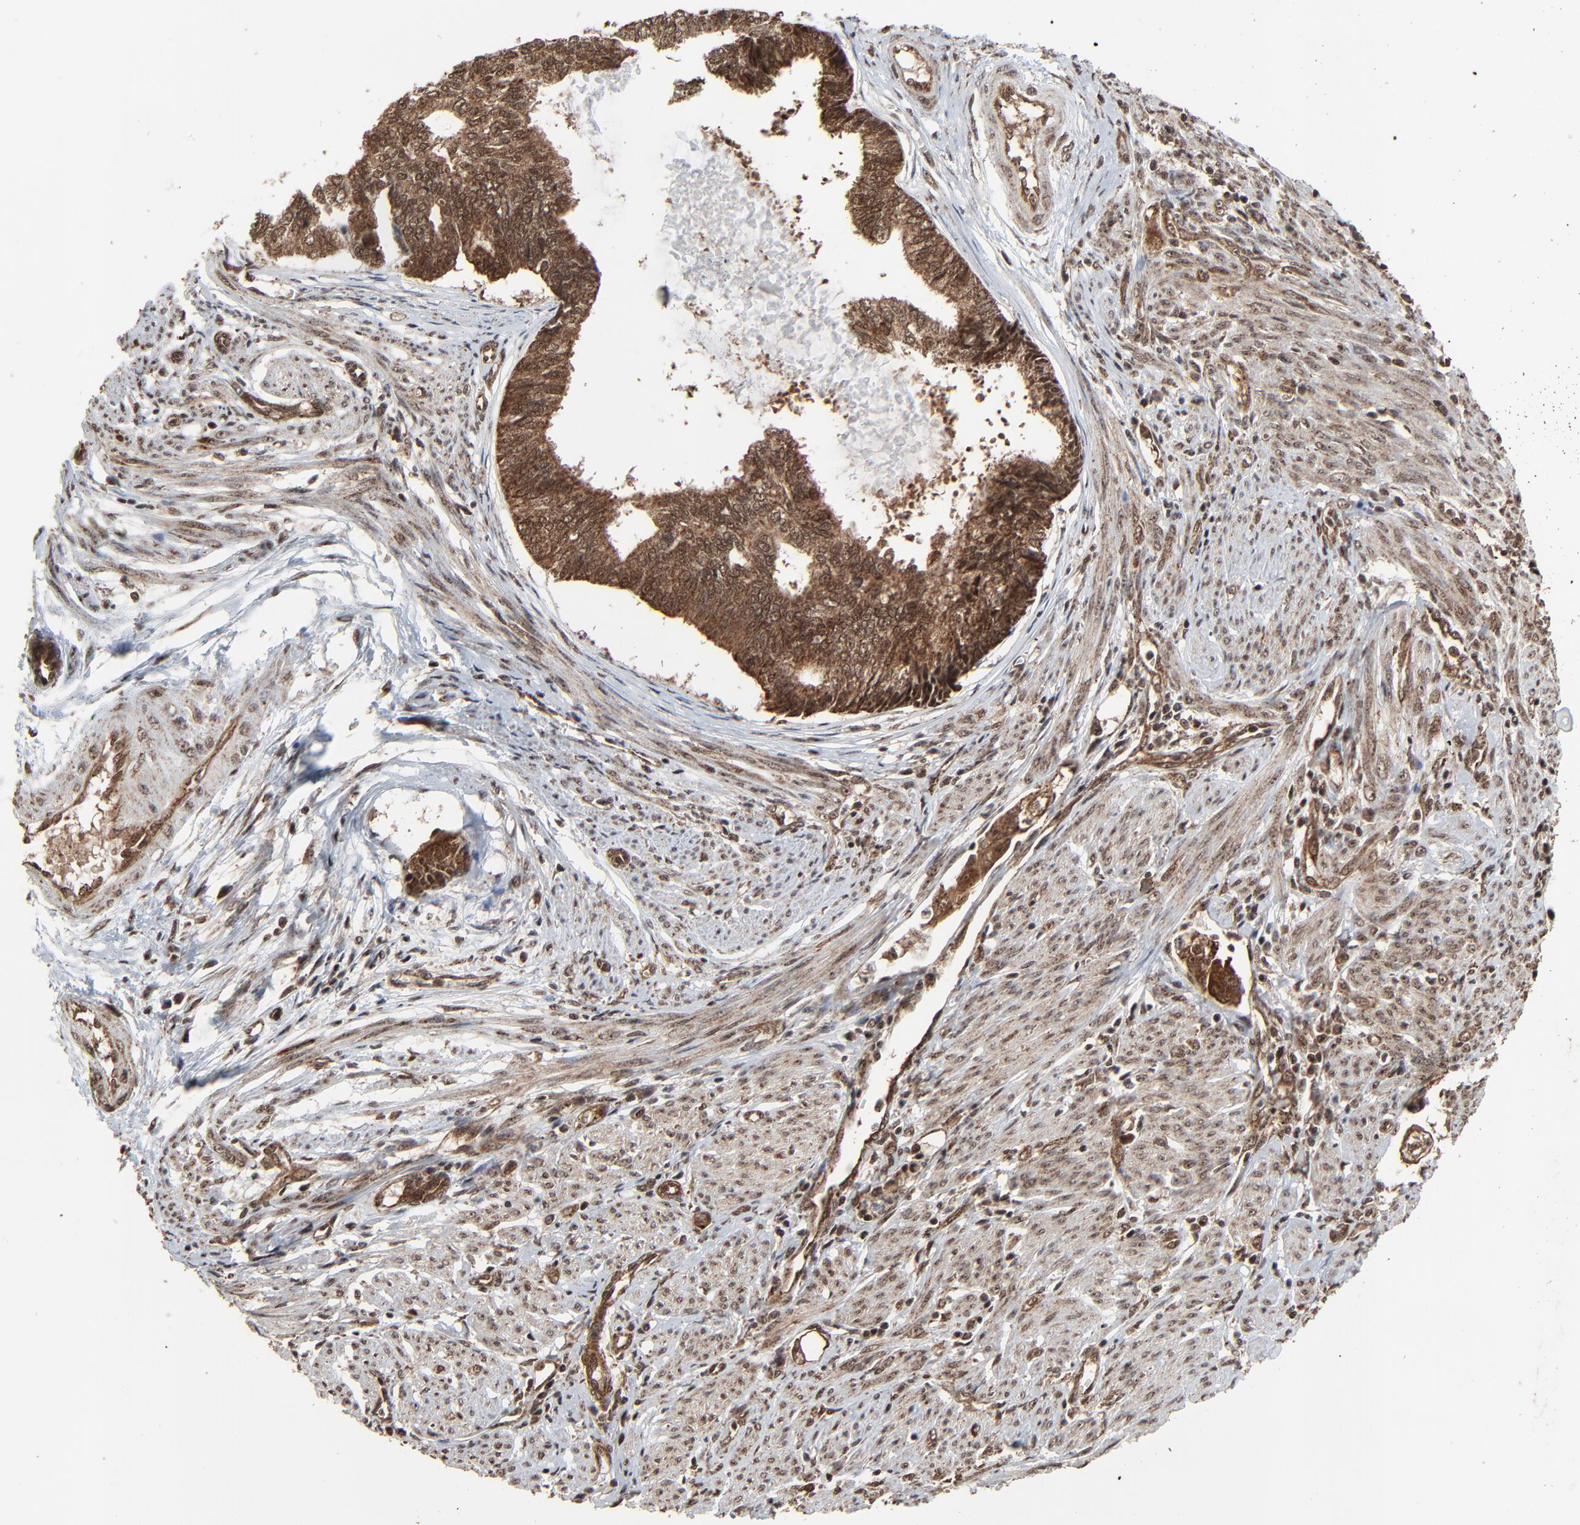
{"staining": {"intensity": "moderate", "quantity": ">75%", "location": "cytoplasmic/membranous,nuclear"}, "tissue": "endometrial cancer", "cell_type": "Tumor cells", "image_type": "cancer", "snomed": [{"axis": "morphology", "description": "Adenocarcinoma, NOS"}, {"axis": "topography", "description": "Endometrium"}], "caption": "Brown immunohistochemical staining in human adenocarcinoma (endometrial) exhibits moderate cytoplasmic/membranous and nuclear expression in about >75% of tumor cells.", "gene": "RHOJ", "patient": {"sex": "female", "age": 75}}